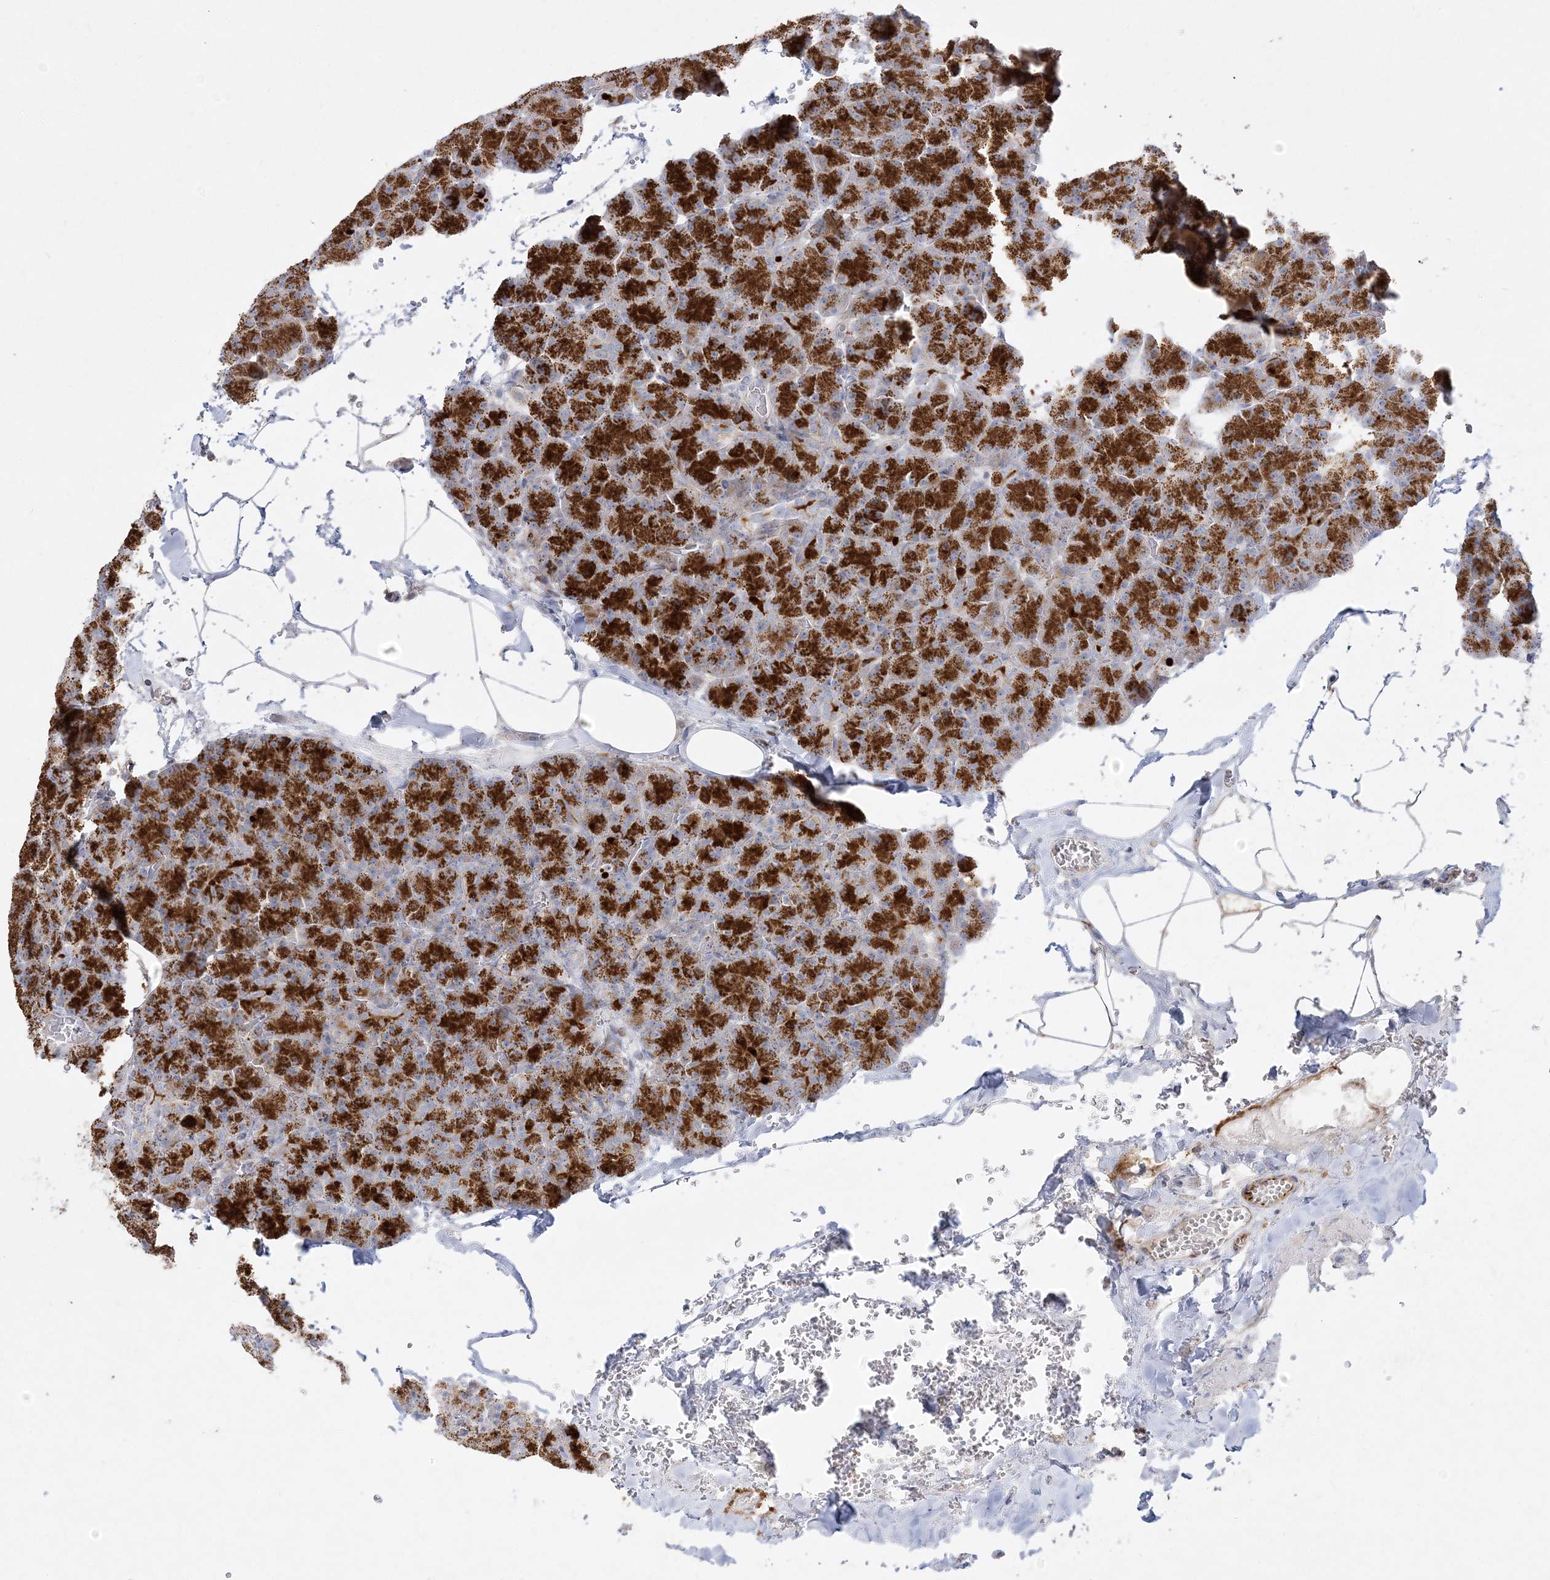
{"staining": {"intensity": "strong", "quantity": ">75%", "location": "cytoplasmic/membranous"}, "tissue": "pancreas", "cell_type": "Exocrine glandular cells", "image_type": "normal", "snomed": [{"axis": "morphology", "description": "Normal tissue, NOS"}, {"axis": "morphology", "description": "Carcinoid, malignant, NOS"}, {"axis": "topography", "description": "Pancreas"}], "caption": "An image of pancreas stained for a protein shows strong cytoplasmic/membranous brown staining in exocrine glandular cells.", "gene": "GPAT2", "patient": {"sex": "female", "age": 35}}